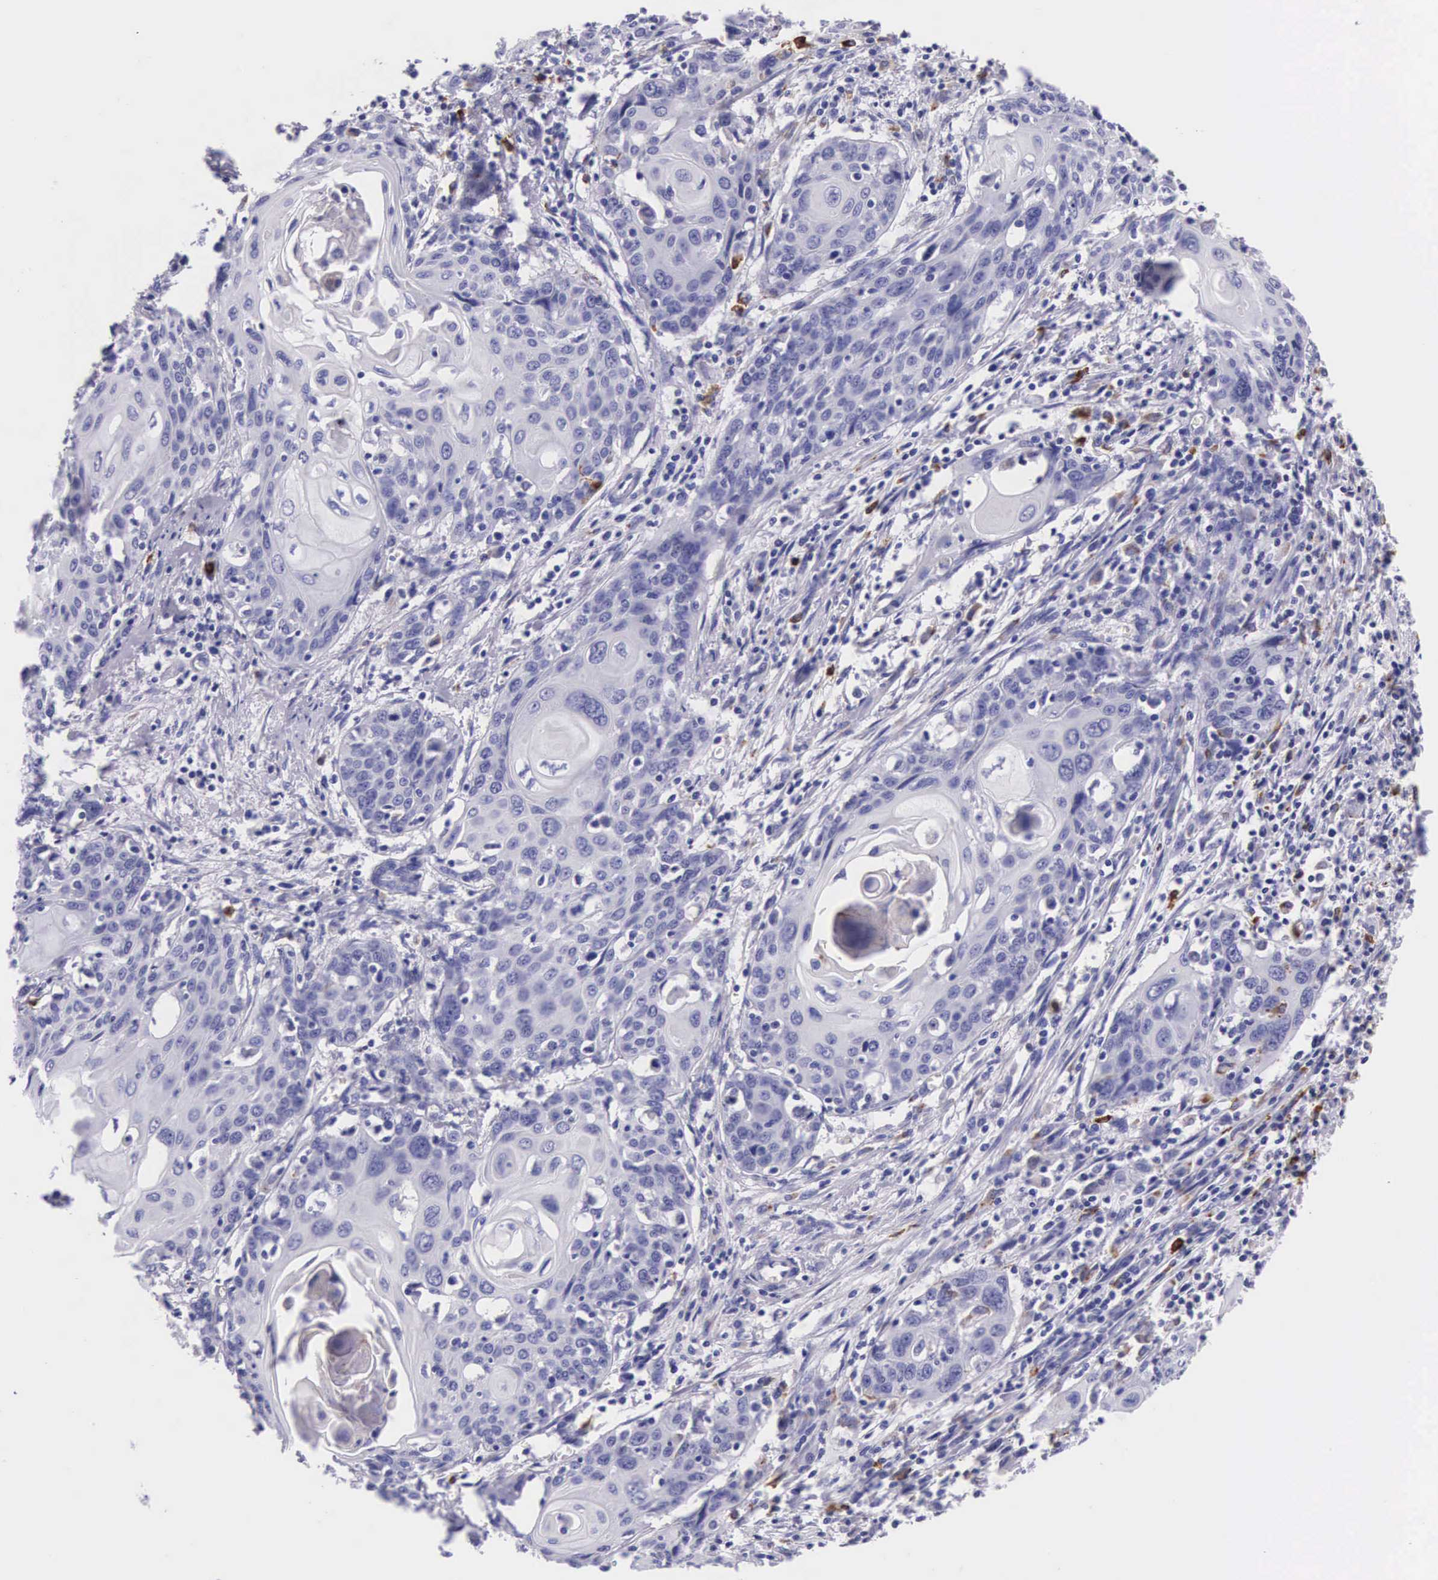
{"staining": {"intensity": "negative", "quantity": "none", "location": "none"}, "tissue": "cervical cancer", "cell_type": "Tumor cells", "image_type": "cancer", "snomed": [{"axis": "morphology", "description": "Squamous cell carcinoma, NOS"}, {"axis": "topography", "description": "Cervix"}], "caption": "High magnification brightfield microscopy of cervical cancer stained with DAB (brown) and counterstained with hematoxylin (blue): tumor cells show no significant positivity.", "gene": "FCN1", "patient": {"sex": "female", "age": 54}}